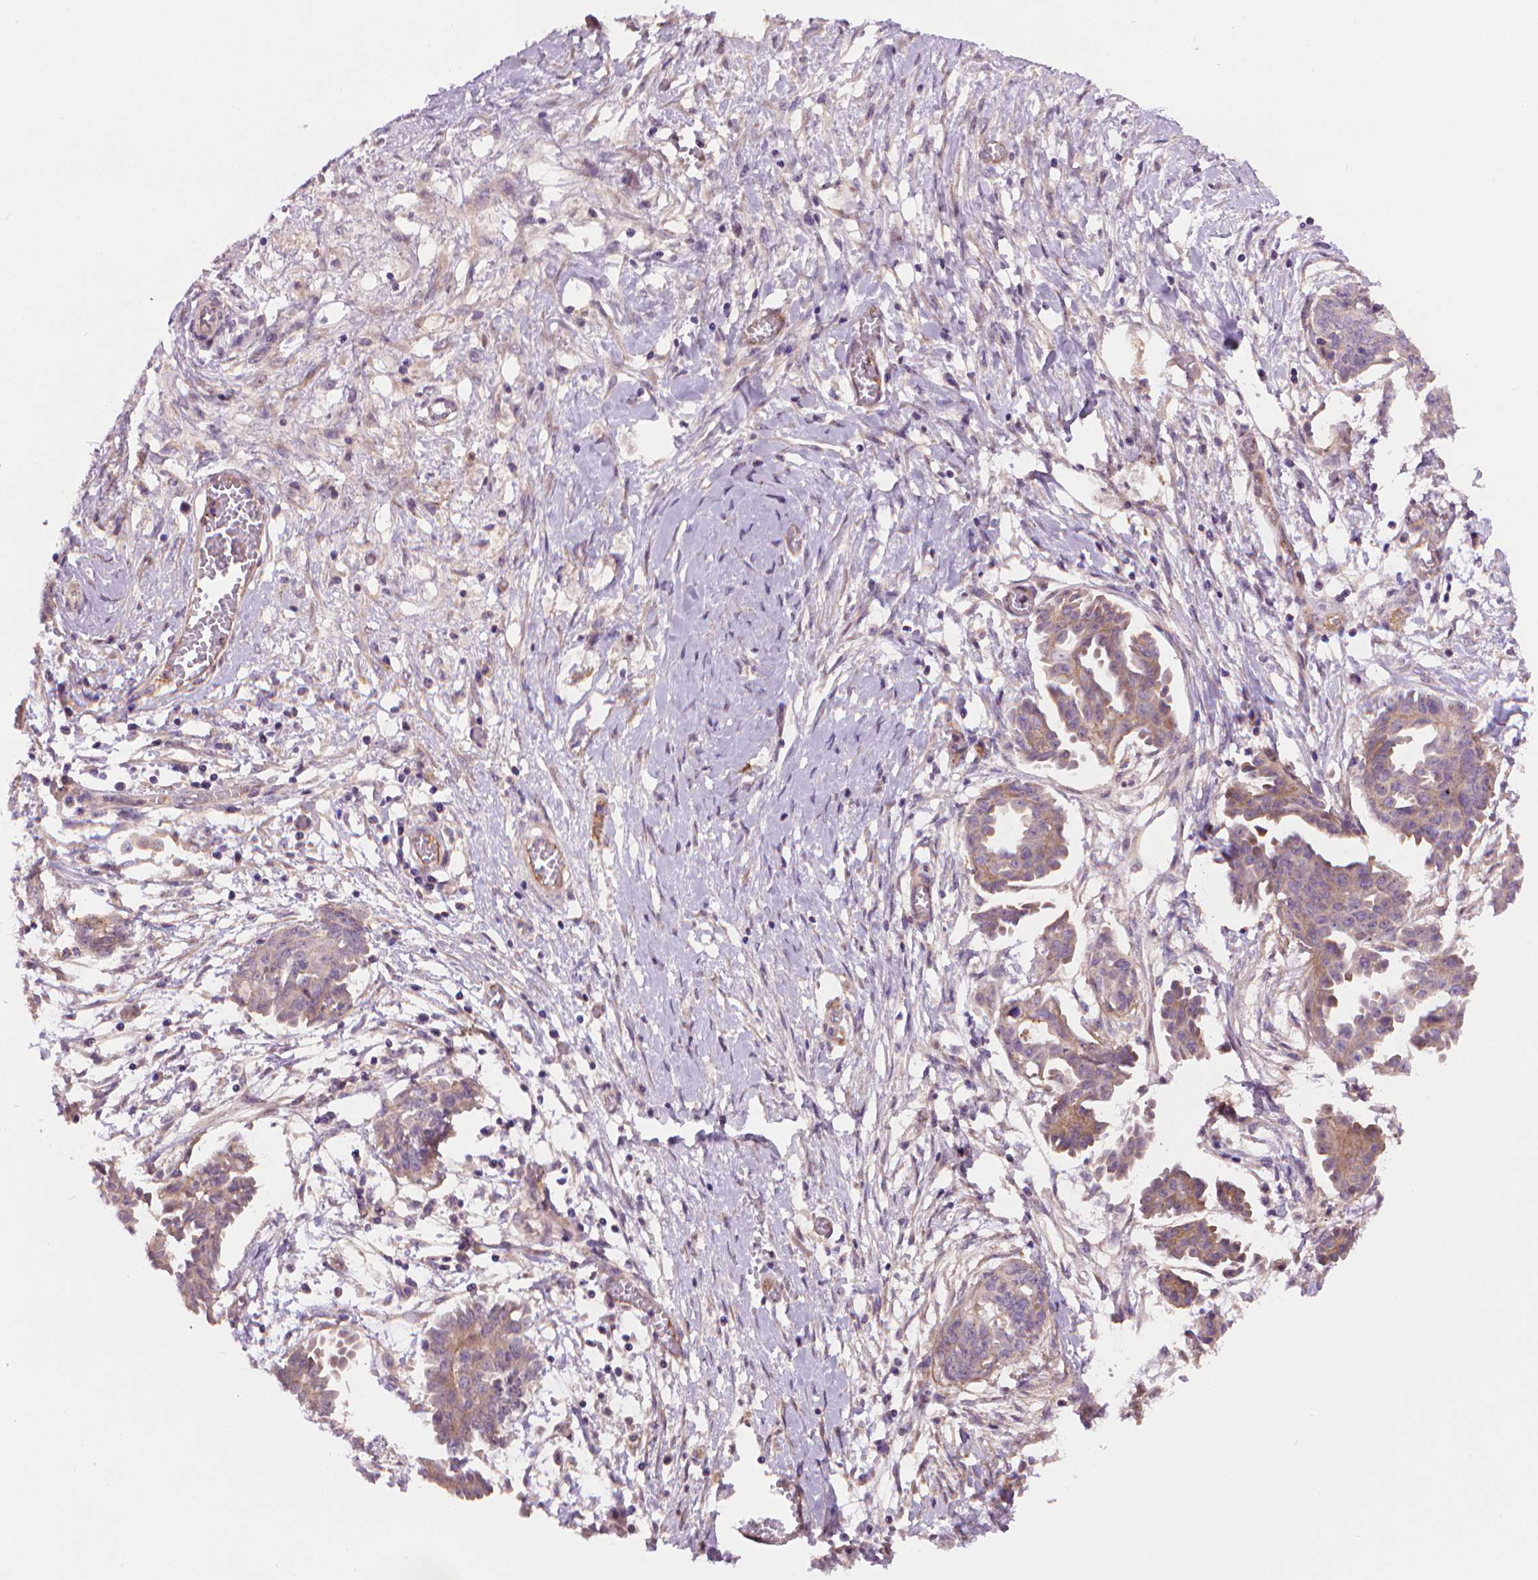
{"staining": {"intensity": "weak", "quantity": "25%-75%", "location": "cytoplasmic/membranous"}, "tissue": "ovarian cancer", "cell_type": "Tumor cells", "image_type": "cancer", "snomed": [{"axis": "morphology", "description": "Cystadenocarcinoma, serous, NOS"}, {"axis": "topography", "description": "Ovary"}], "caption": "There is low levels of weak cytoplasmic/membranous positivity in tumor cells of ovarian cancer (serous cystadenocarcinoma), as demonstrated by immunohistochemical staining (brown color).", "gene": "AMMECR1", "patient": {"sex": "female", "age": 71}}